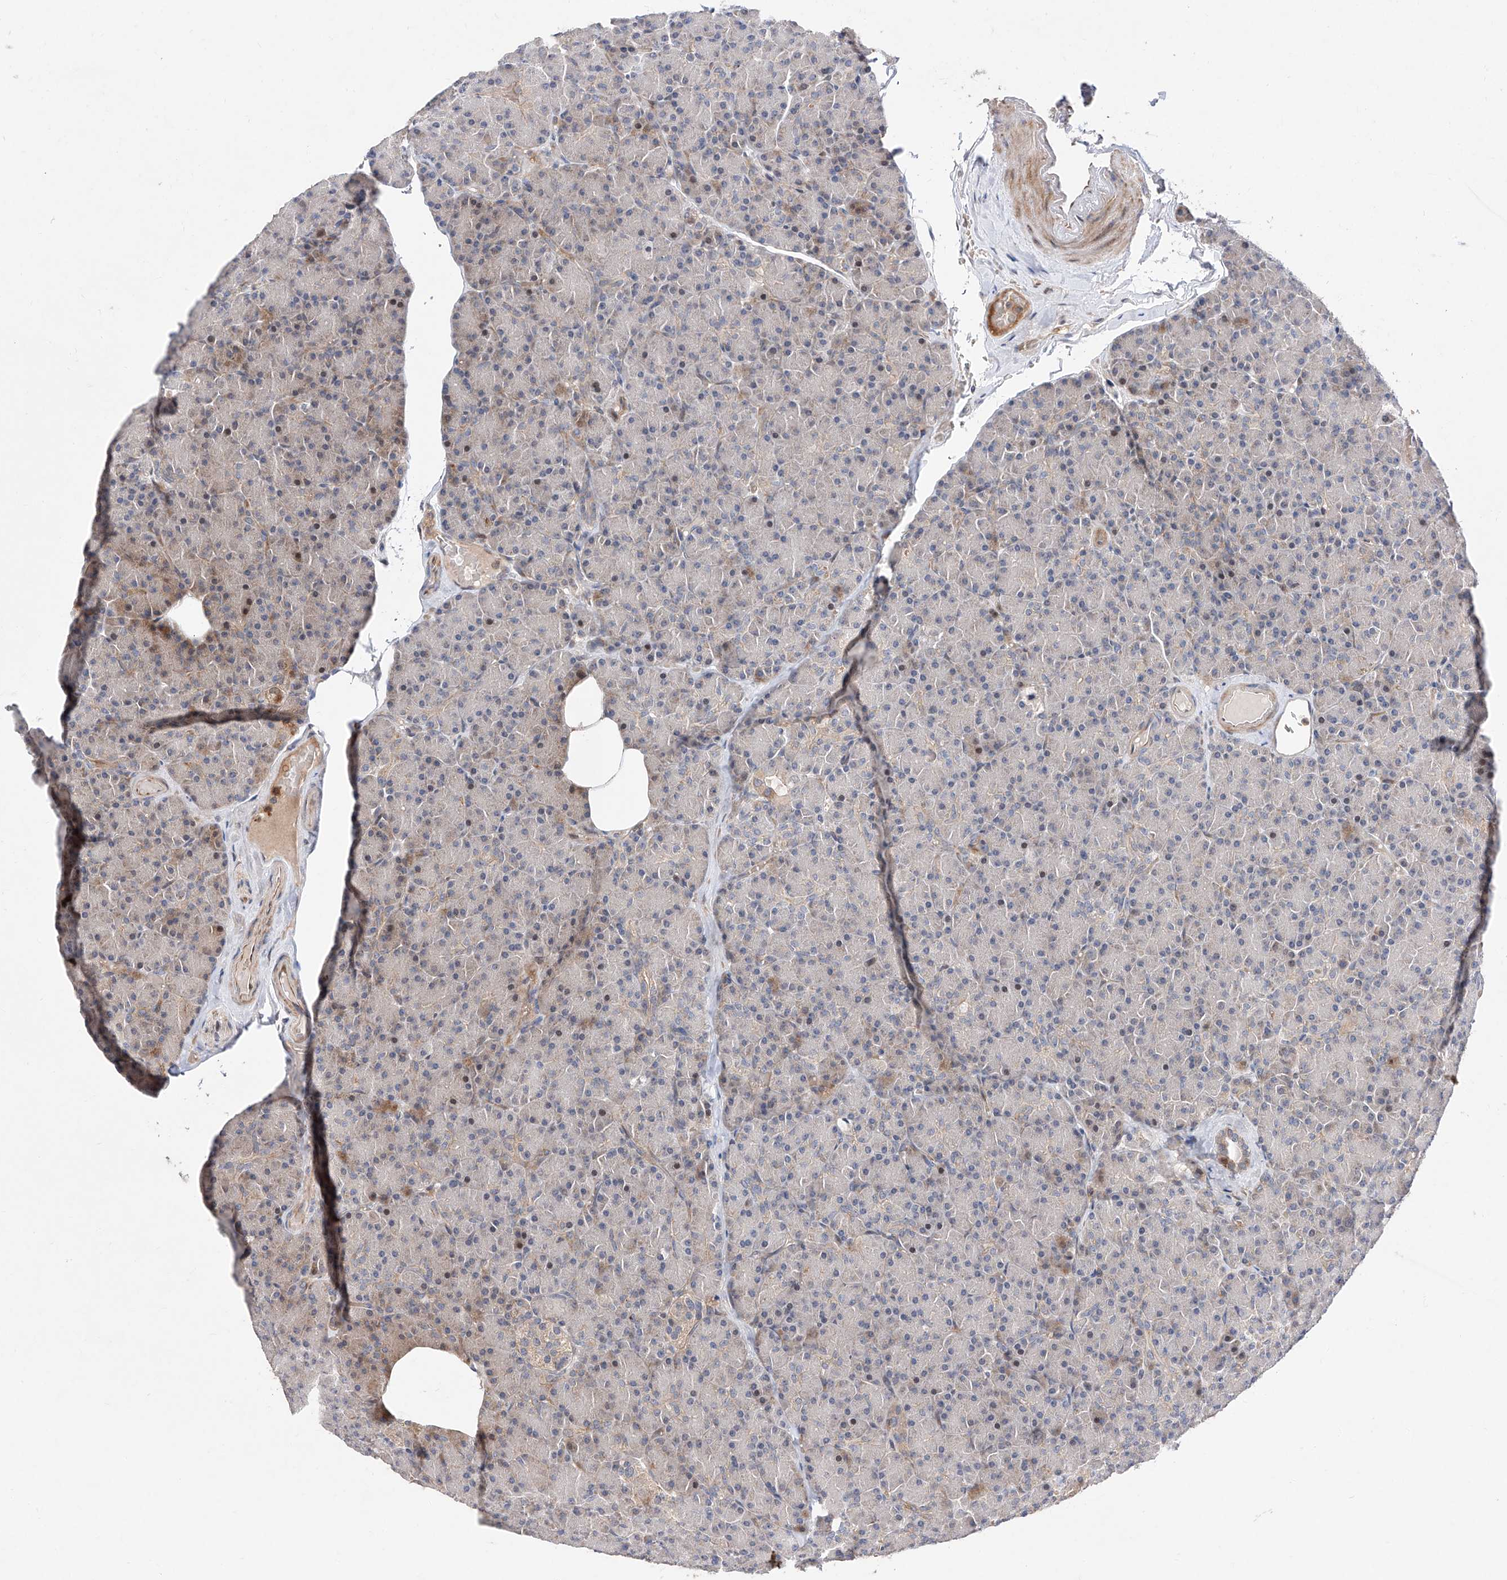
{"staining": {"intensity": "moderate", "quantity": "<25%", "location": "cytoplasmic/membranous,nuclear"}, "tissue": "pancreas", "cell_type": "Exocrine glandular cells", "image_type": "normal", "snomed": [{"axis": "morphology", "description": "Normal tissue, NOS"}, {"axis": "topography", "description": "Pancreas"}], "caption": "A micrograph showing moderate cytoplasmic/membranous,nuclear staining in approximately <25% of exocrine glandular cells in benign pancreas, as visualized by brown immunohistochemical staining.", "gene": "FUCA2", "patient": {"sex": "female", "age": 43}}